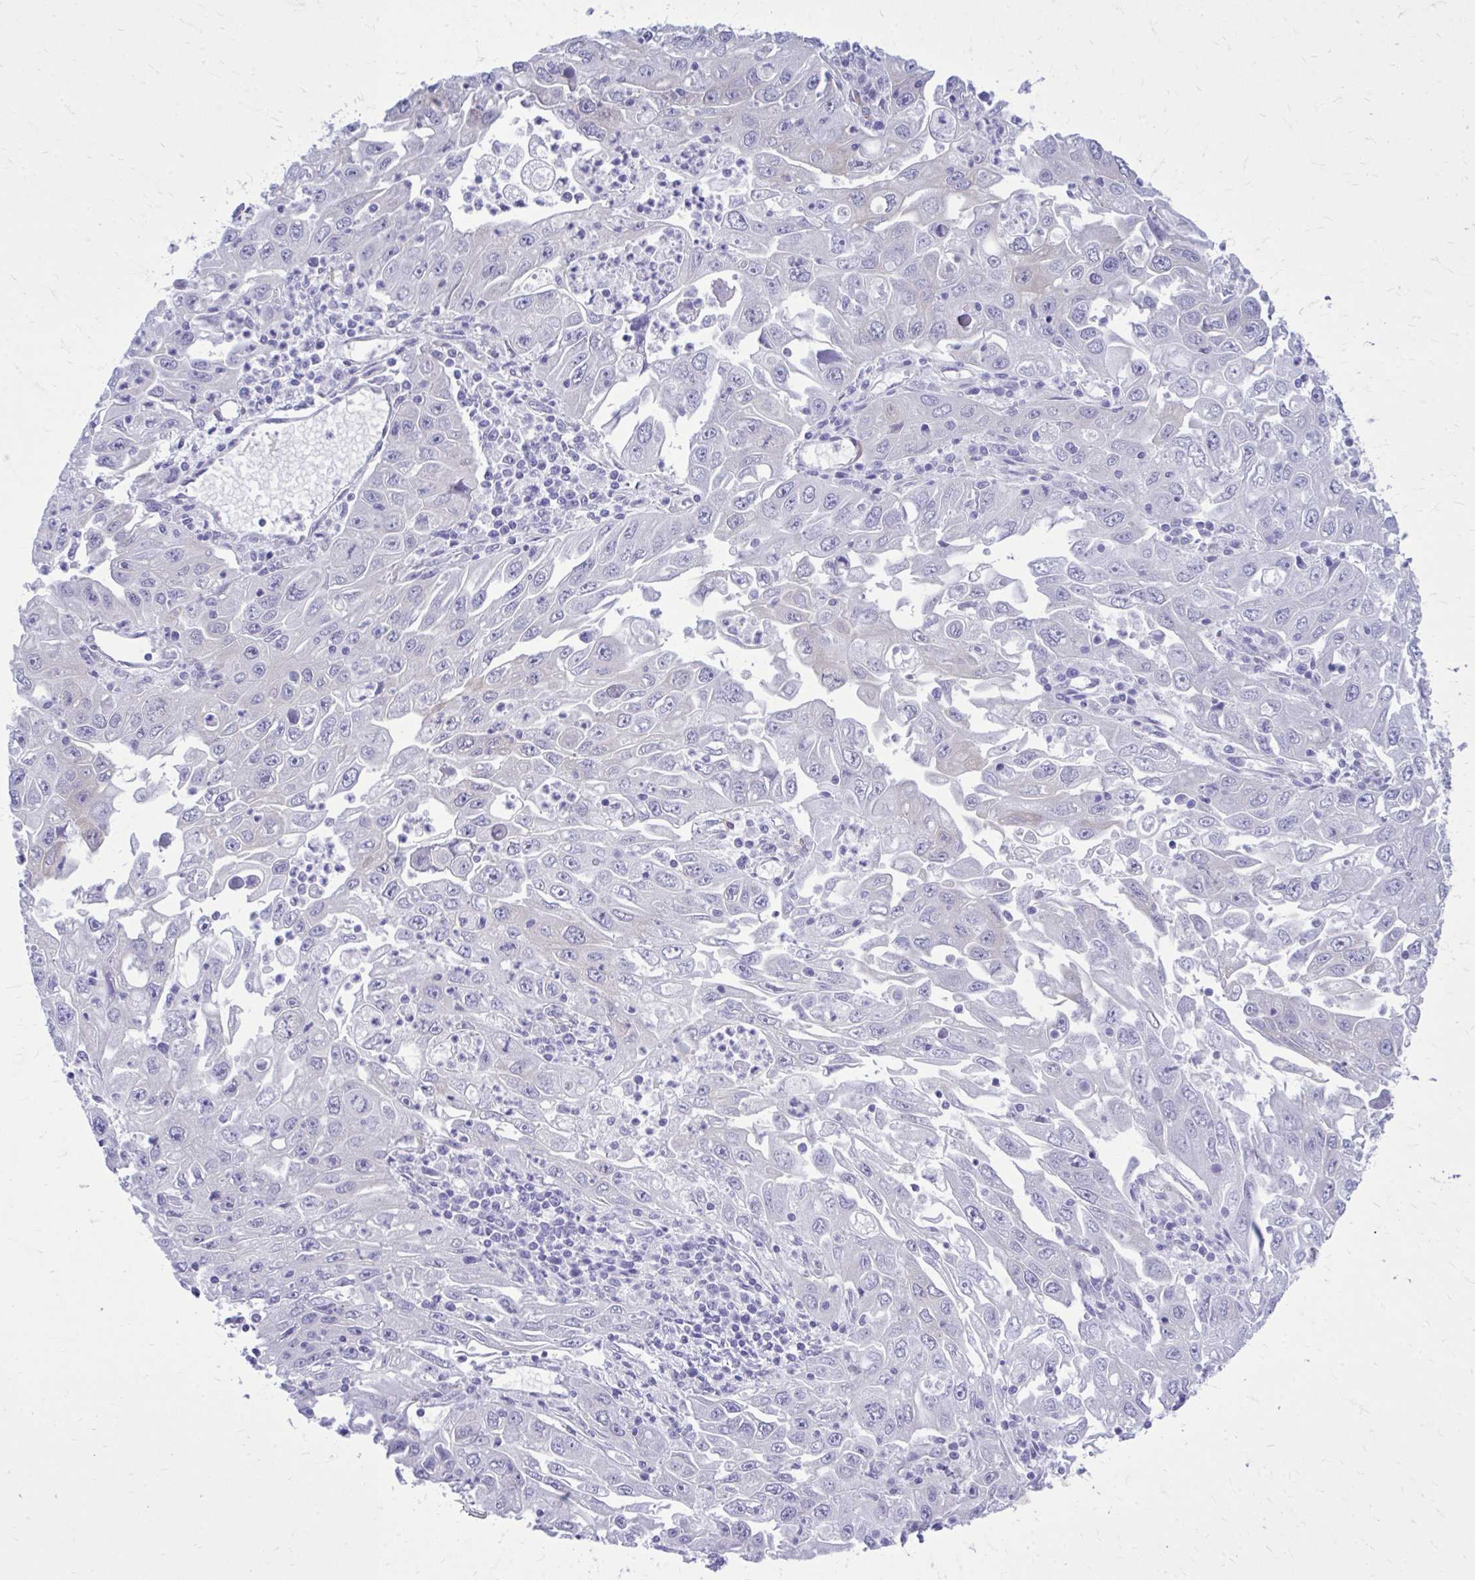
{"staining": {"intensity": "strong", "quantity": "<25%", "location": "cytoplasmic/membranous"}, "tissue": "endometrial cancer", "cell_type": "Tumor cells", "image_type": "cancer", "snomed": [{"axis": "morphology", "description": "Adenocarcinoma, NOS"}, {"axis": "topography", "description": "Uterus"}], "caption": "IHC histopathology image of human adenocarcinoma (endometrial) stained for a protein (brown), which displays medium levels of strong cytoplasmic/membranous expression in about <25% of tumor cells.", "gene": "EPB41L1", "patient": {"sex": "female", "age": 62}}